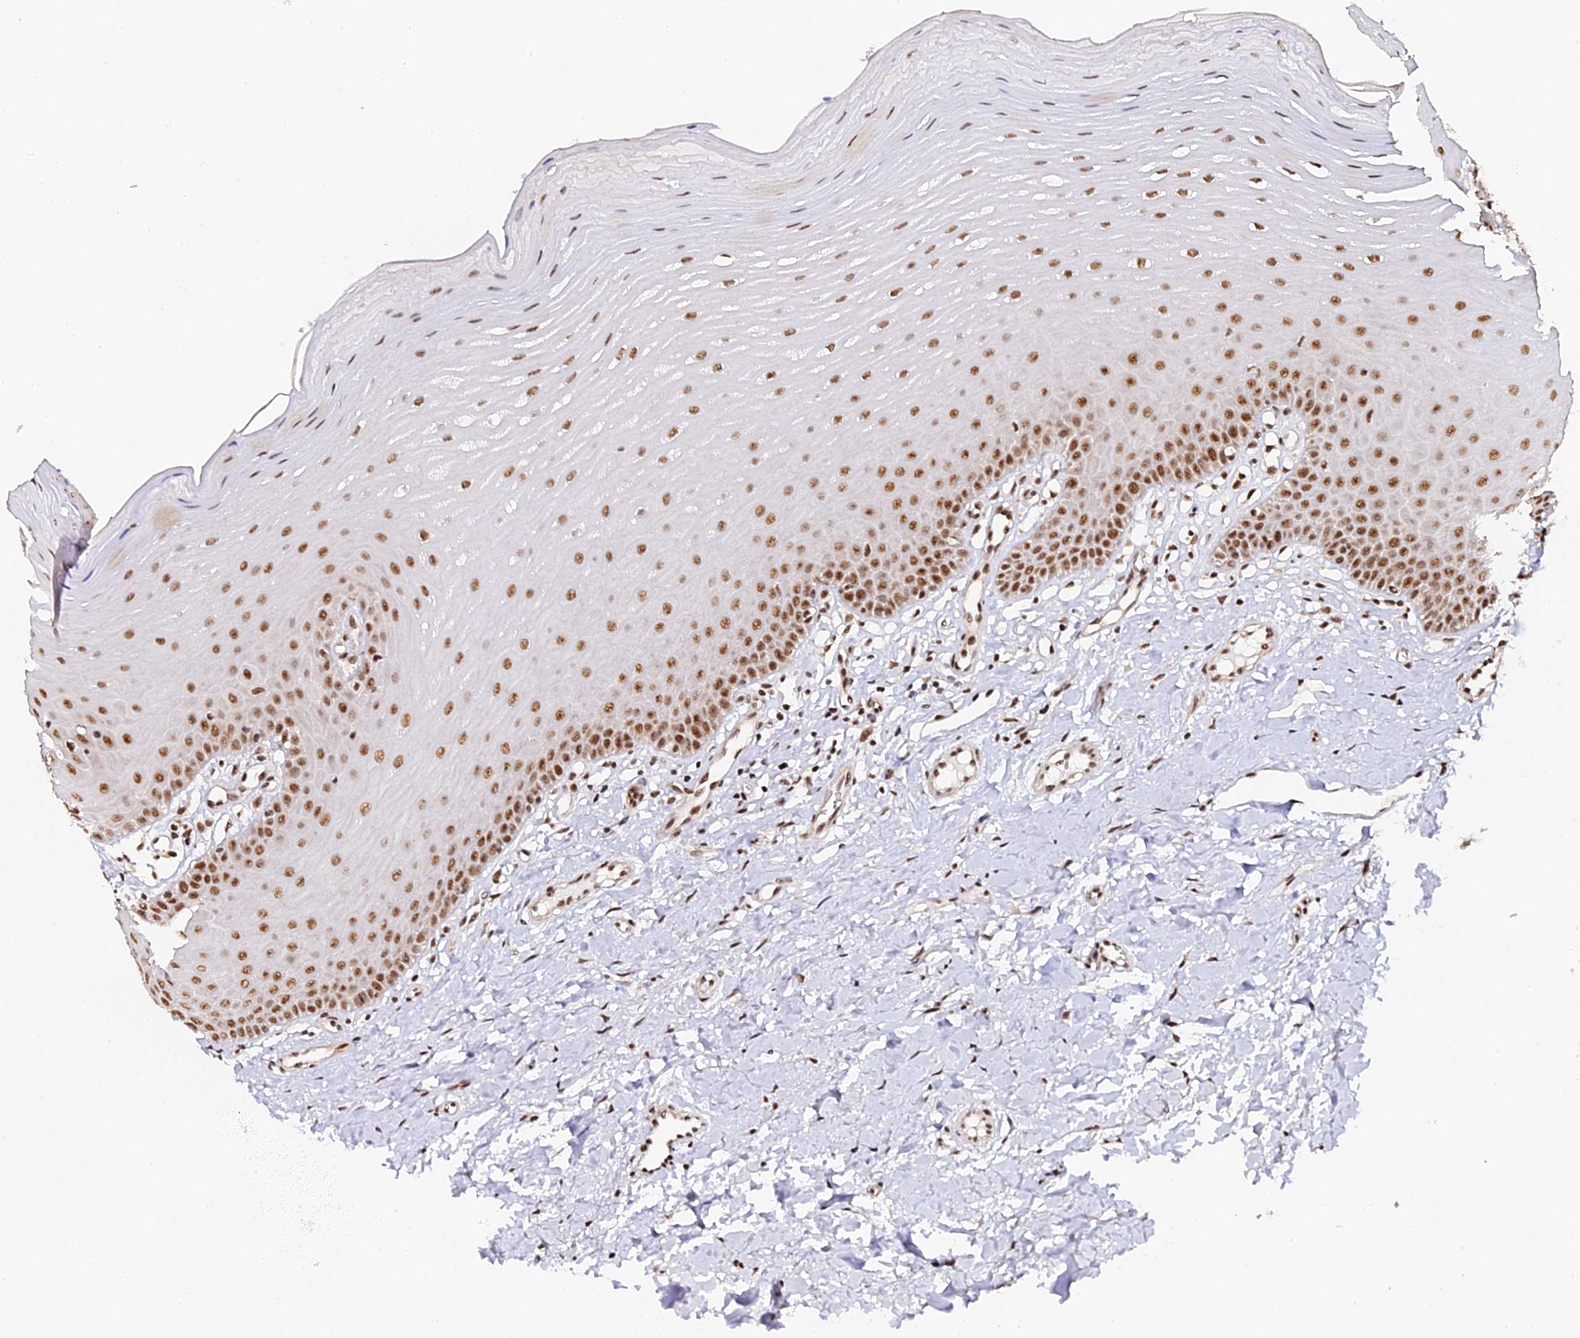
{"staining": {"intensity": "strong", "quantity": ">75%", "location": "nuclear"}, "tissue": "oral mucosa", "cell_type": "Squamous epithelial cells", "image_type": "normal", "snomed": [{"axis": "morphology", "description": "Normal tissue, NOS"}, {"axis": "topography", "description": "Oral tissue"}], "caption": "Protein expression analysis of normal human oral mucosa reveals strong nuclear staining in approximately >75% of squamous epithelial cells.", "gene": "MCRS1", "patient": {"sex": "female", "age": 39}}